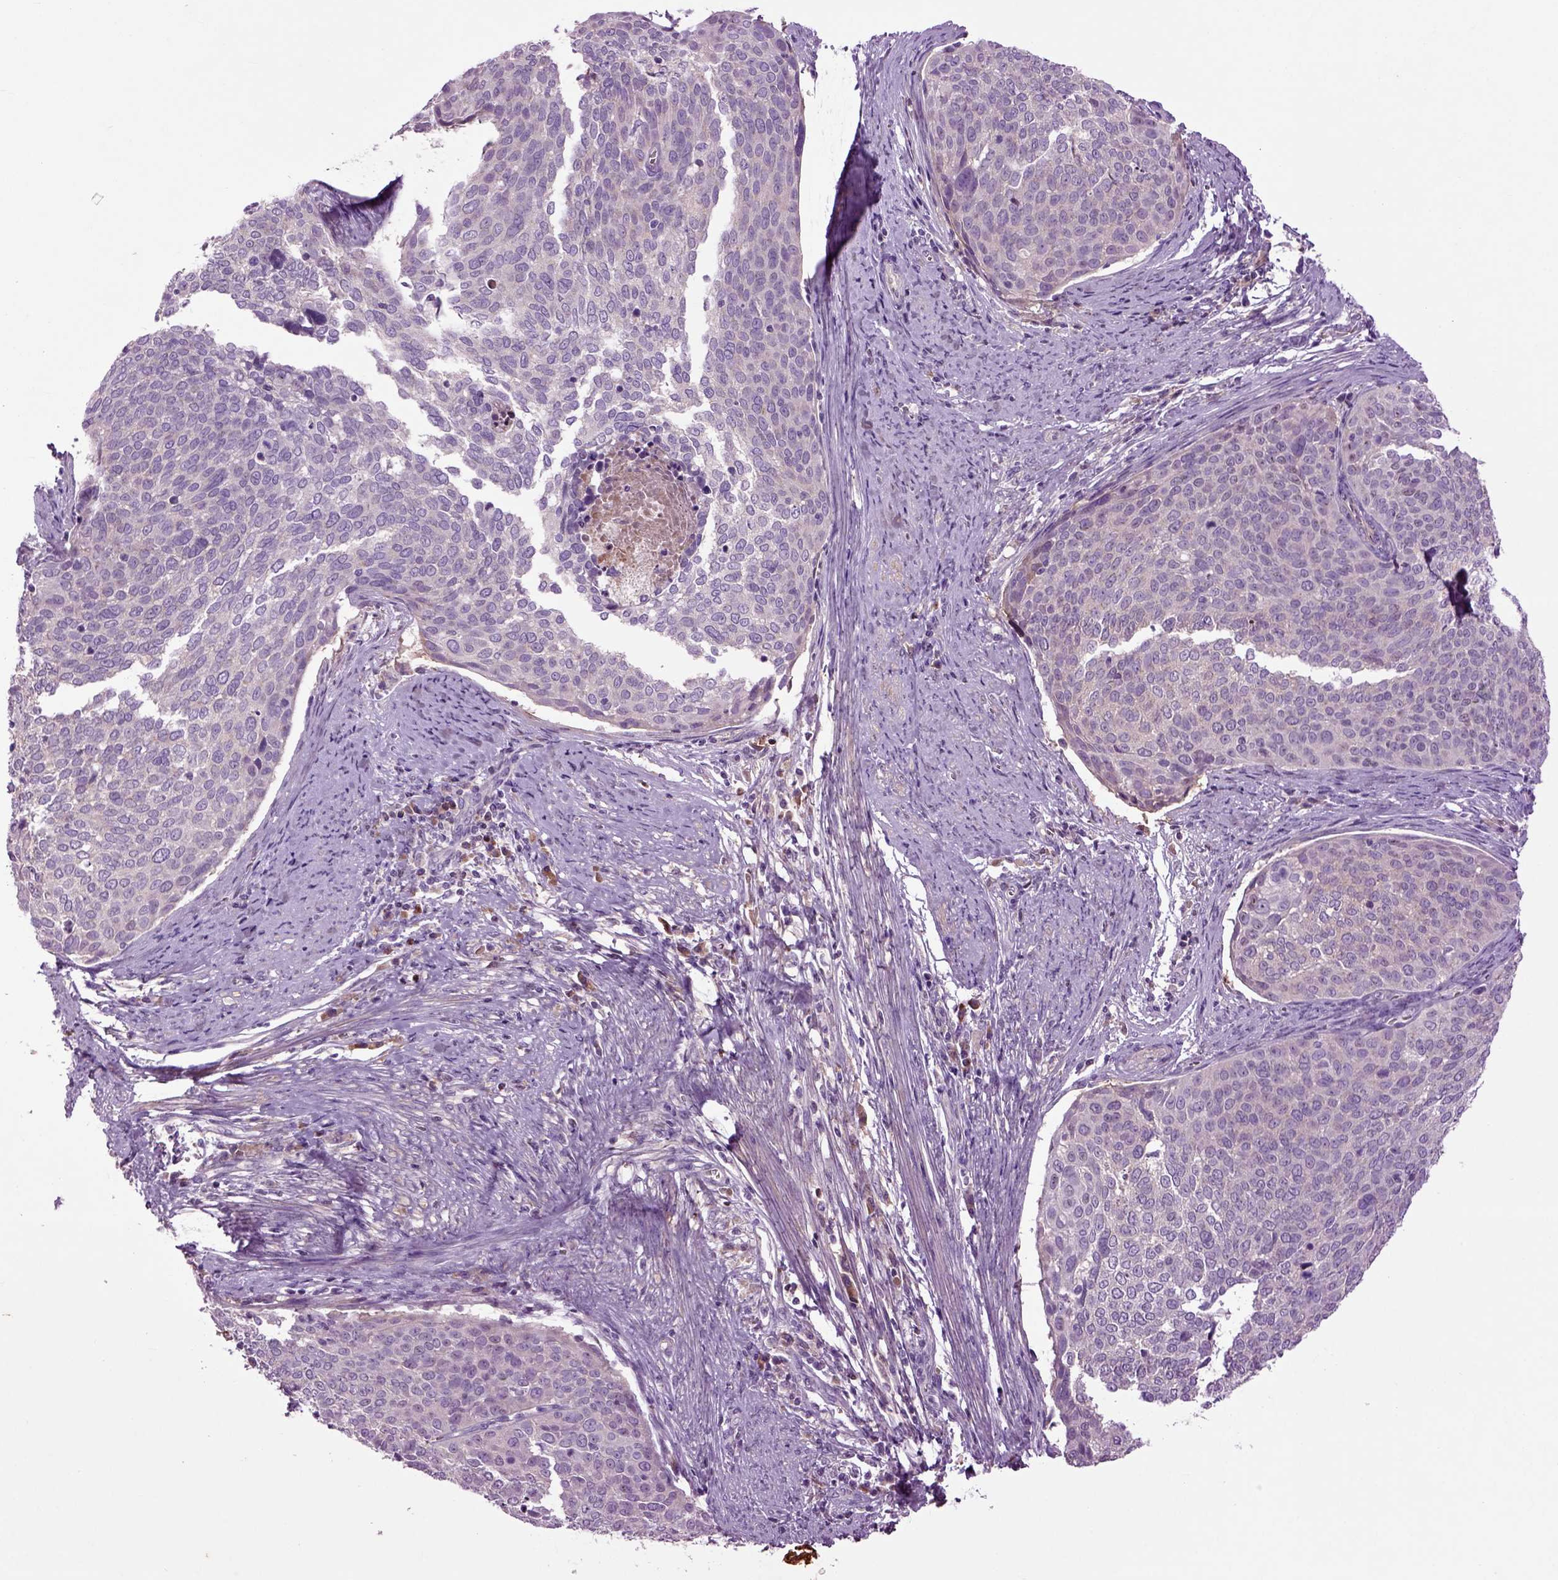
{"staining": {"intensity": "negative", "quantity": "none", "location": "none"}, "tissue": "cervical cancer", "cell_type": "Tumor cells", "image_type": "cancer", "snomed": [{"axis": "morphology", "description": "Squamous cell carcinoma, NOS"}, {"axis": "topography", "description": "Cervix"}], "caption": "Protein analysis of cervical cancer shows no significant staining in tumor cells.", "gene": "SPON1", "patient": {"sex": "female", "age": 39}}